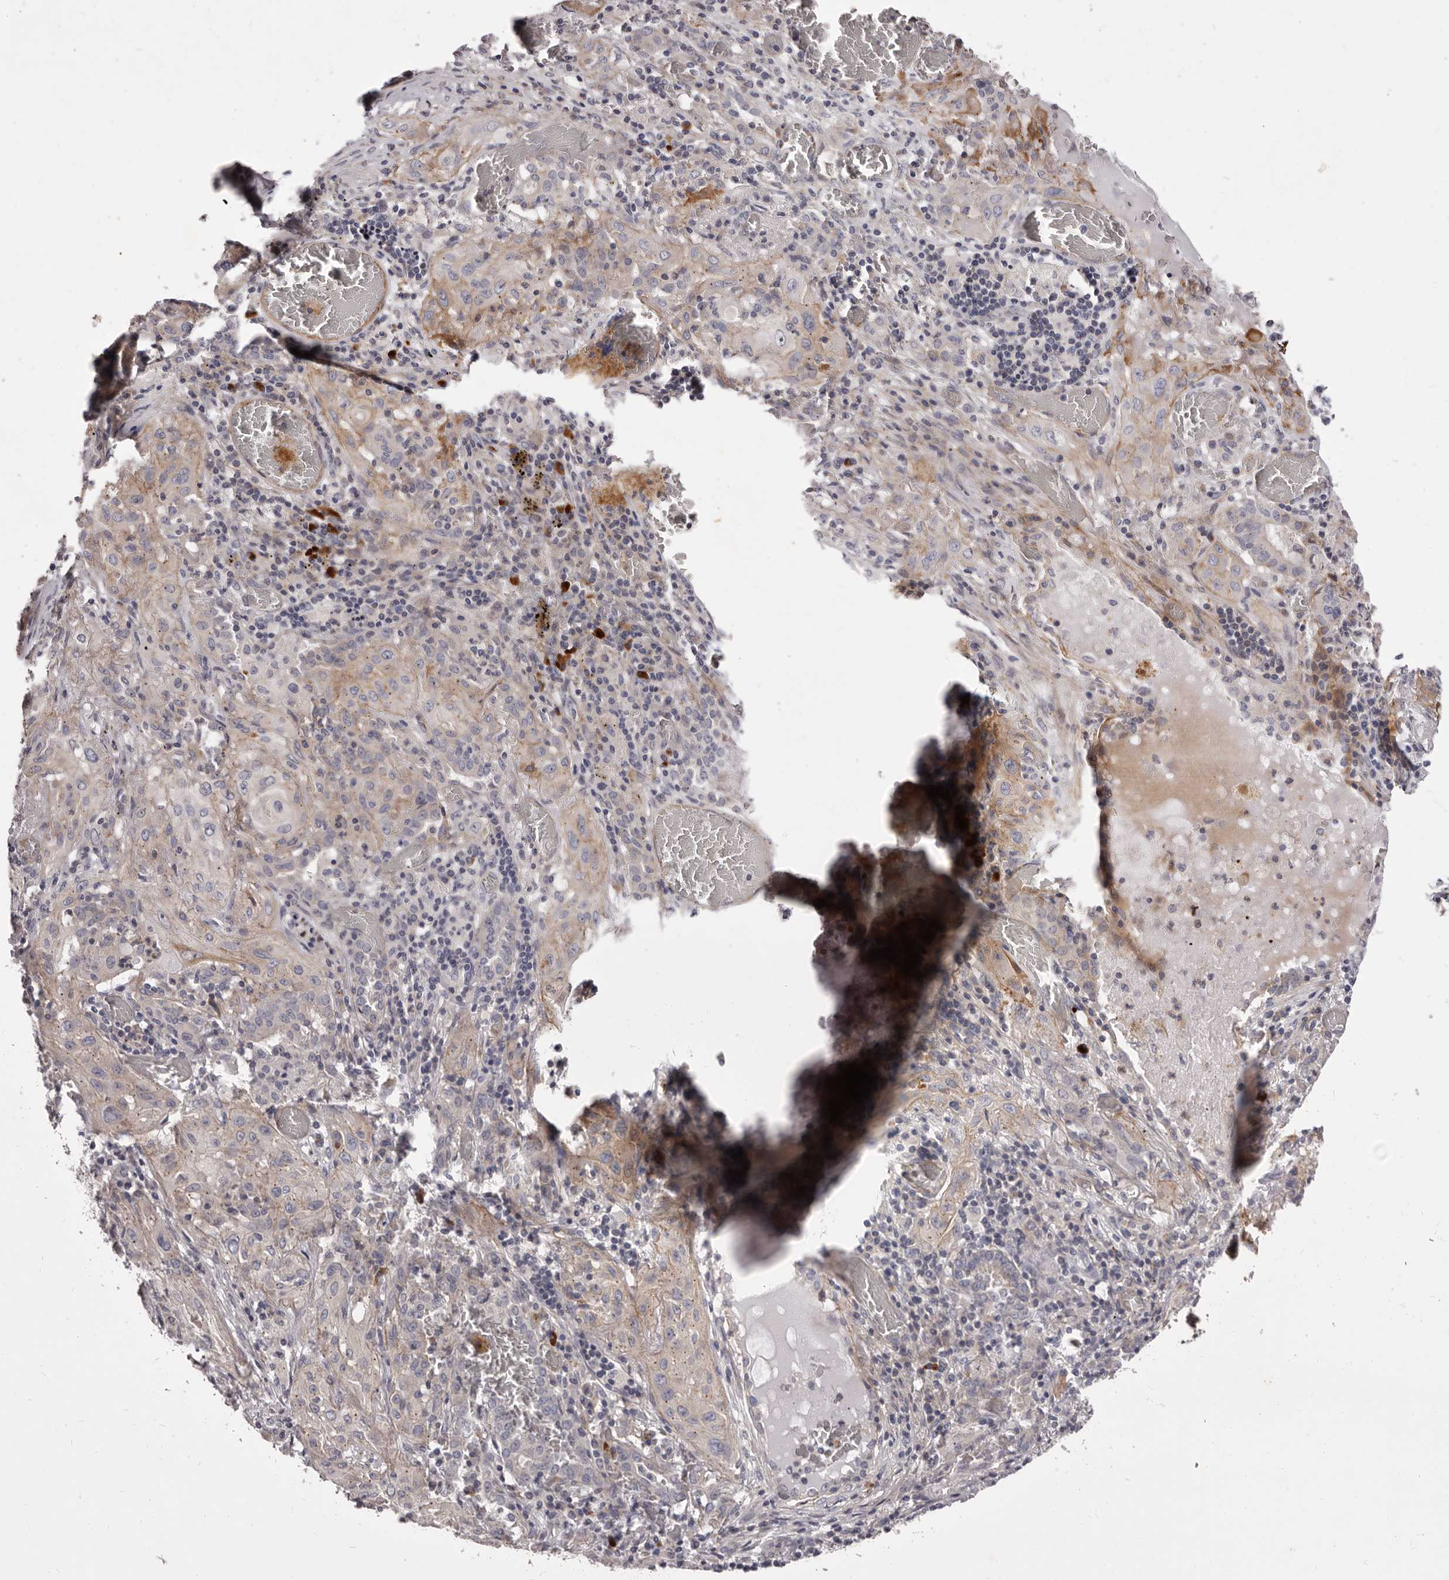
{"staining": {"intensity": "weak", "quantity": "<25%", "location": "cytoplasmic/membranous"}, "tissue": "lung cancer", "cell_type": "Tumor cells", "image_type": "cancer", "snomed": [{"axis": "morphology", "description": "Squamous cell carcinoma, NOS"}, {"axis": "topography", "description": "Lung"}], "caption": "Human squamous cell carcinoma (lung) stained for a protein using IHC shows no positivity in tumor cells.", "gene": "PEG10", "patient": {"sex": "female", "age": 47}}